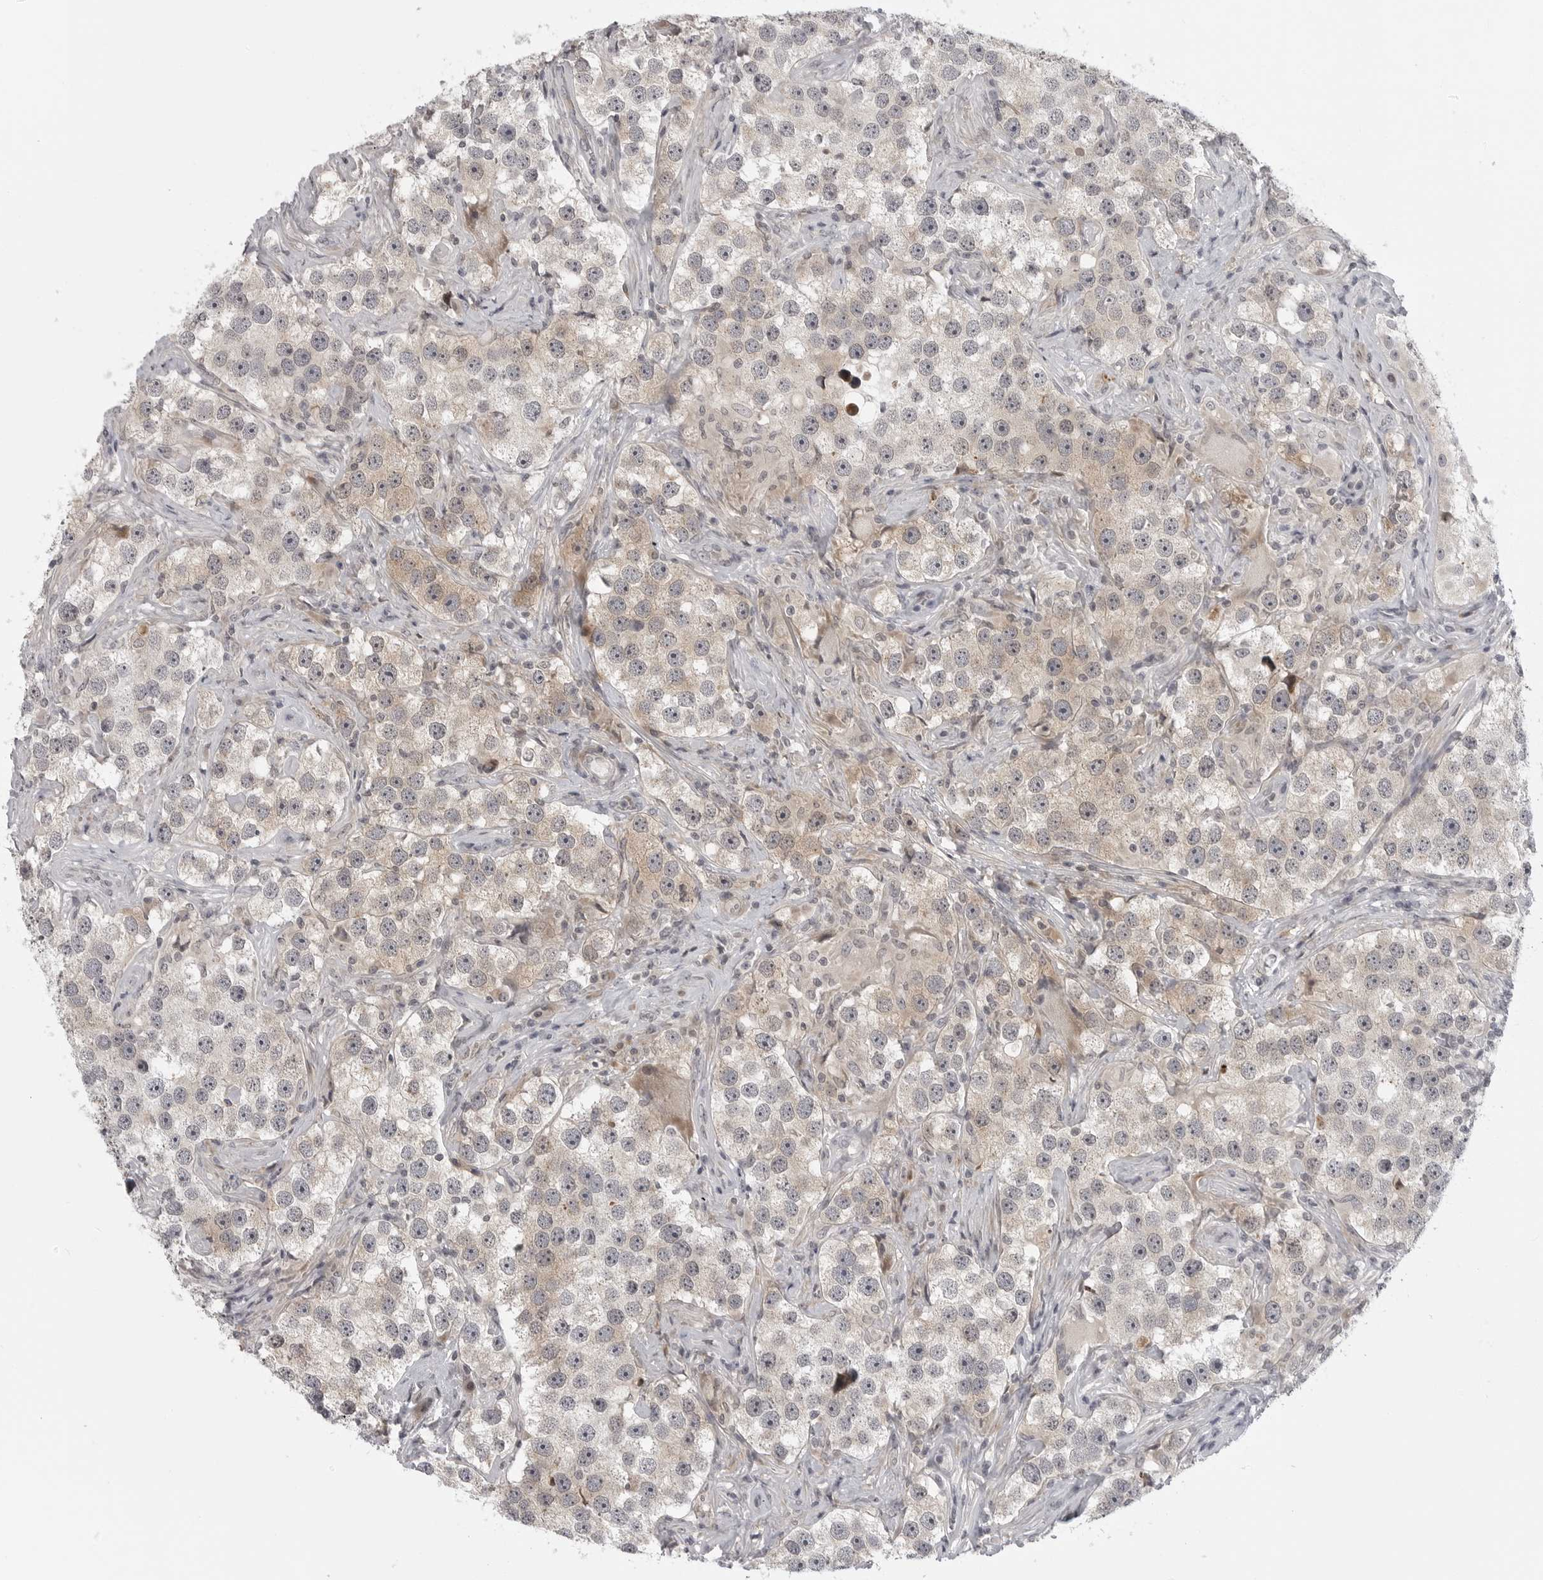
{"staining": {"intensity": "moderate", "quantity": "<25%", "location": "cytoplasmic/membranous"}, "tissue": "testis cancer", "cell_type": "Tumor cells", "image_type": "cancer", "snomed": [{"axis": "morphology", "description": "Seminoma, NOS"}, {"axis": "topography", "description": "Testis"}], "caption": "Immunohistochemistry (IHC) photomicrograph of neoplastic tissue: human seminoma (testis) stained using immunohistochemistry shows low levels of moderate protein expression localized specifically in the cytoplasmic/membranous of tumor cells, appearing as a cytoplasmic/membranous brown color.", "gene": "CD300LD", "patient": {"sex": "male", "age": 49}}